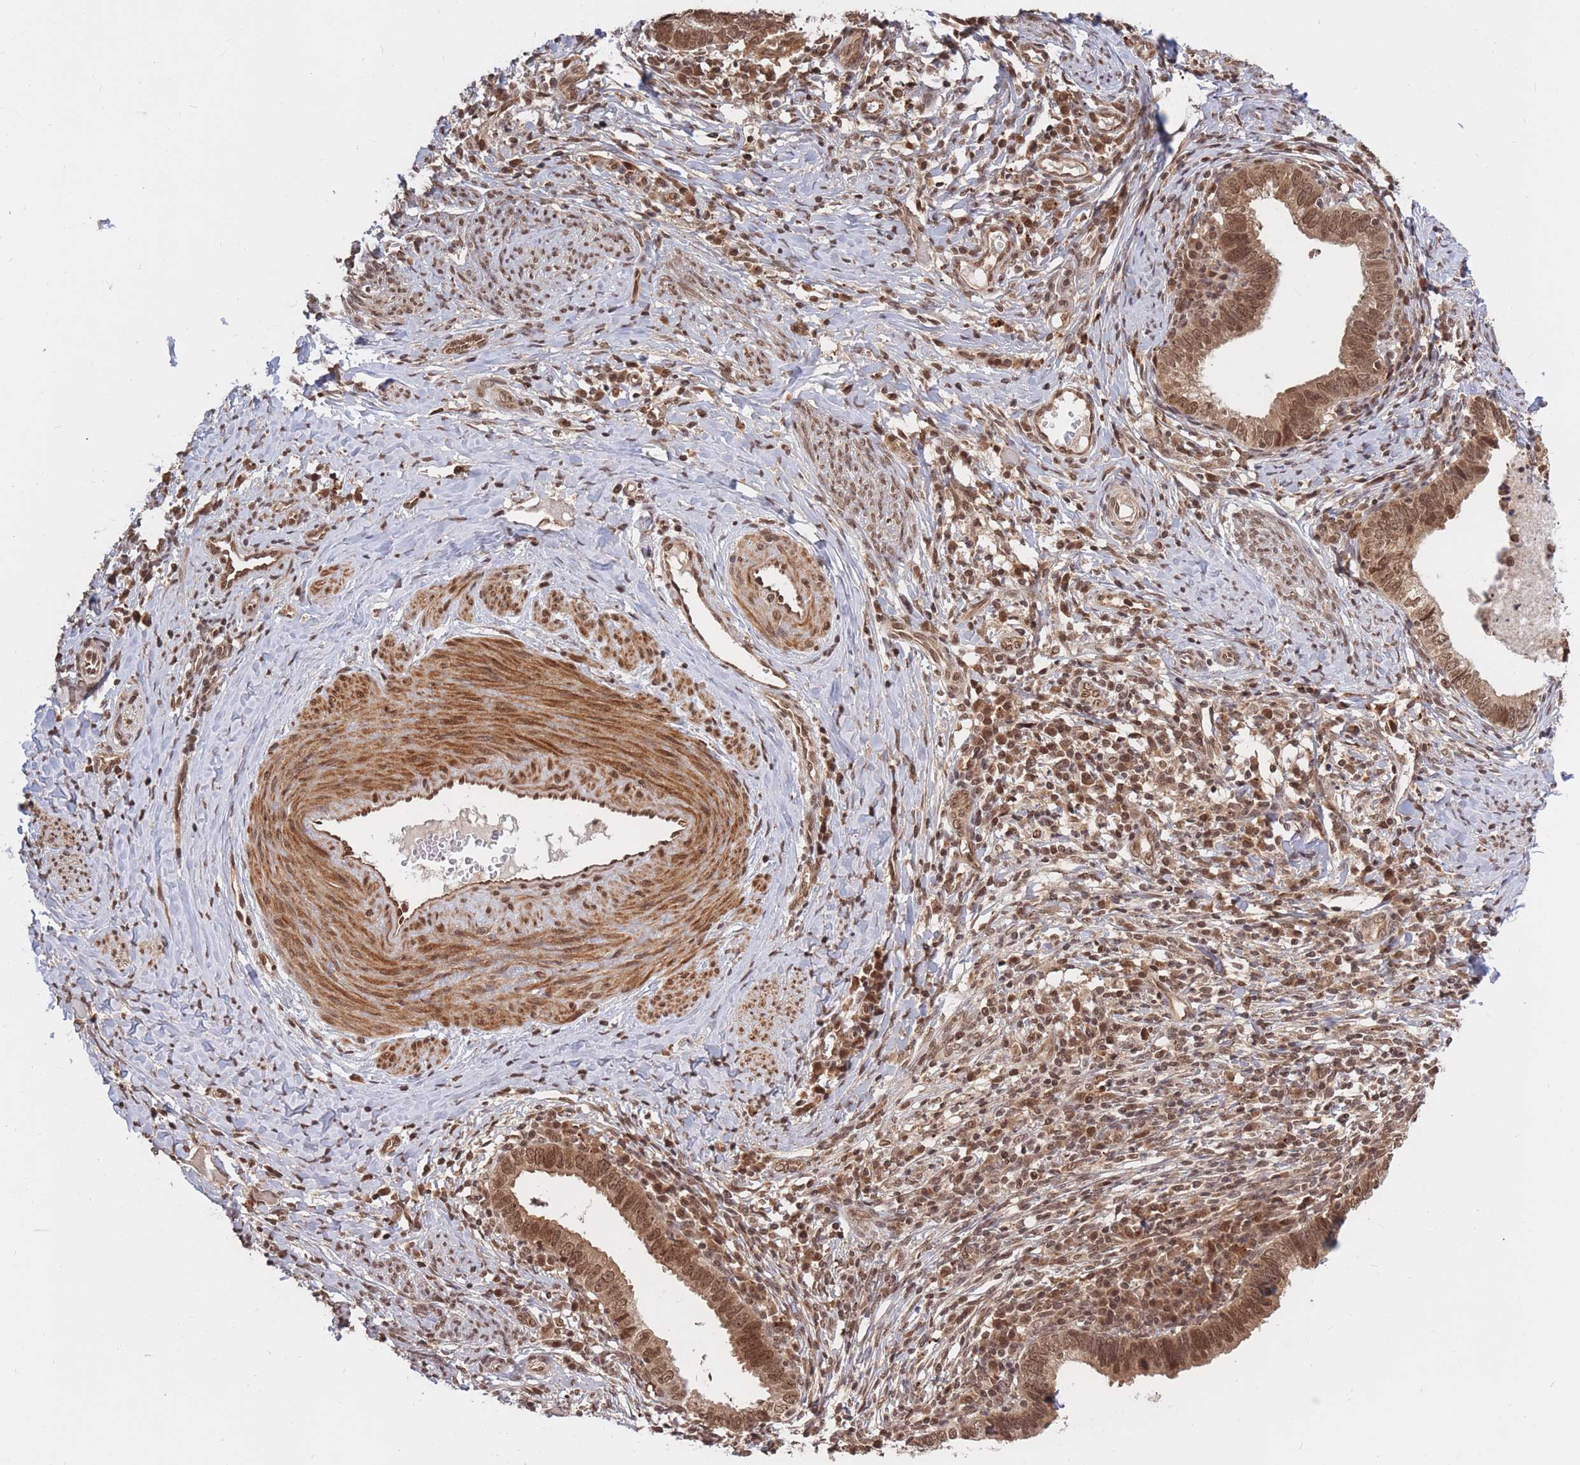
{"staining": {"intensity": "moderate", "quantity": ">75%", "location": "cytoplasmic/membranous,nuclear"}, "tissue": "cervical cancer", "cell_type": "Tumor cells", "image_type": "cancer", "snomed": [{"axis": "morphology", "description": "Adenocarcinoma, NOS"}, {"axis": "topography", "description": "Cervix"}], "caption": "About >75% of tumor cells in adenocarcinoma (cervical) demonstrate moderate cytoplasmic/membranous and nuclear protein staining as visualized by brown immunohistochemical staining.", "gene": "SRA1", "patient": {"sex": "female", "age": 36}}